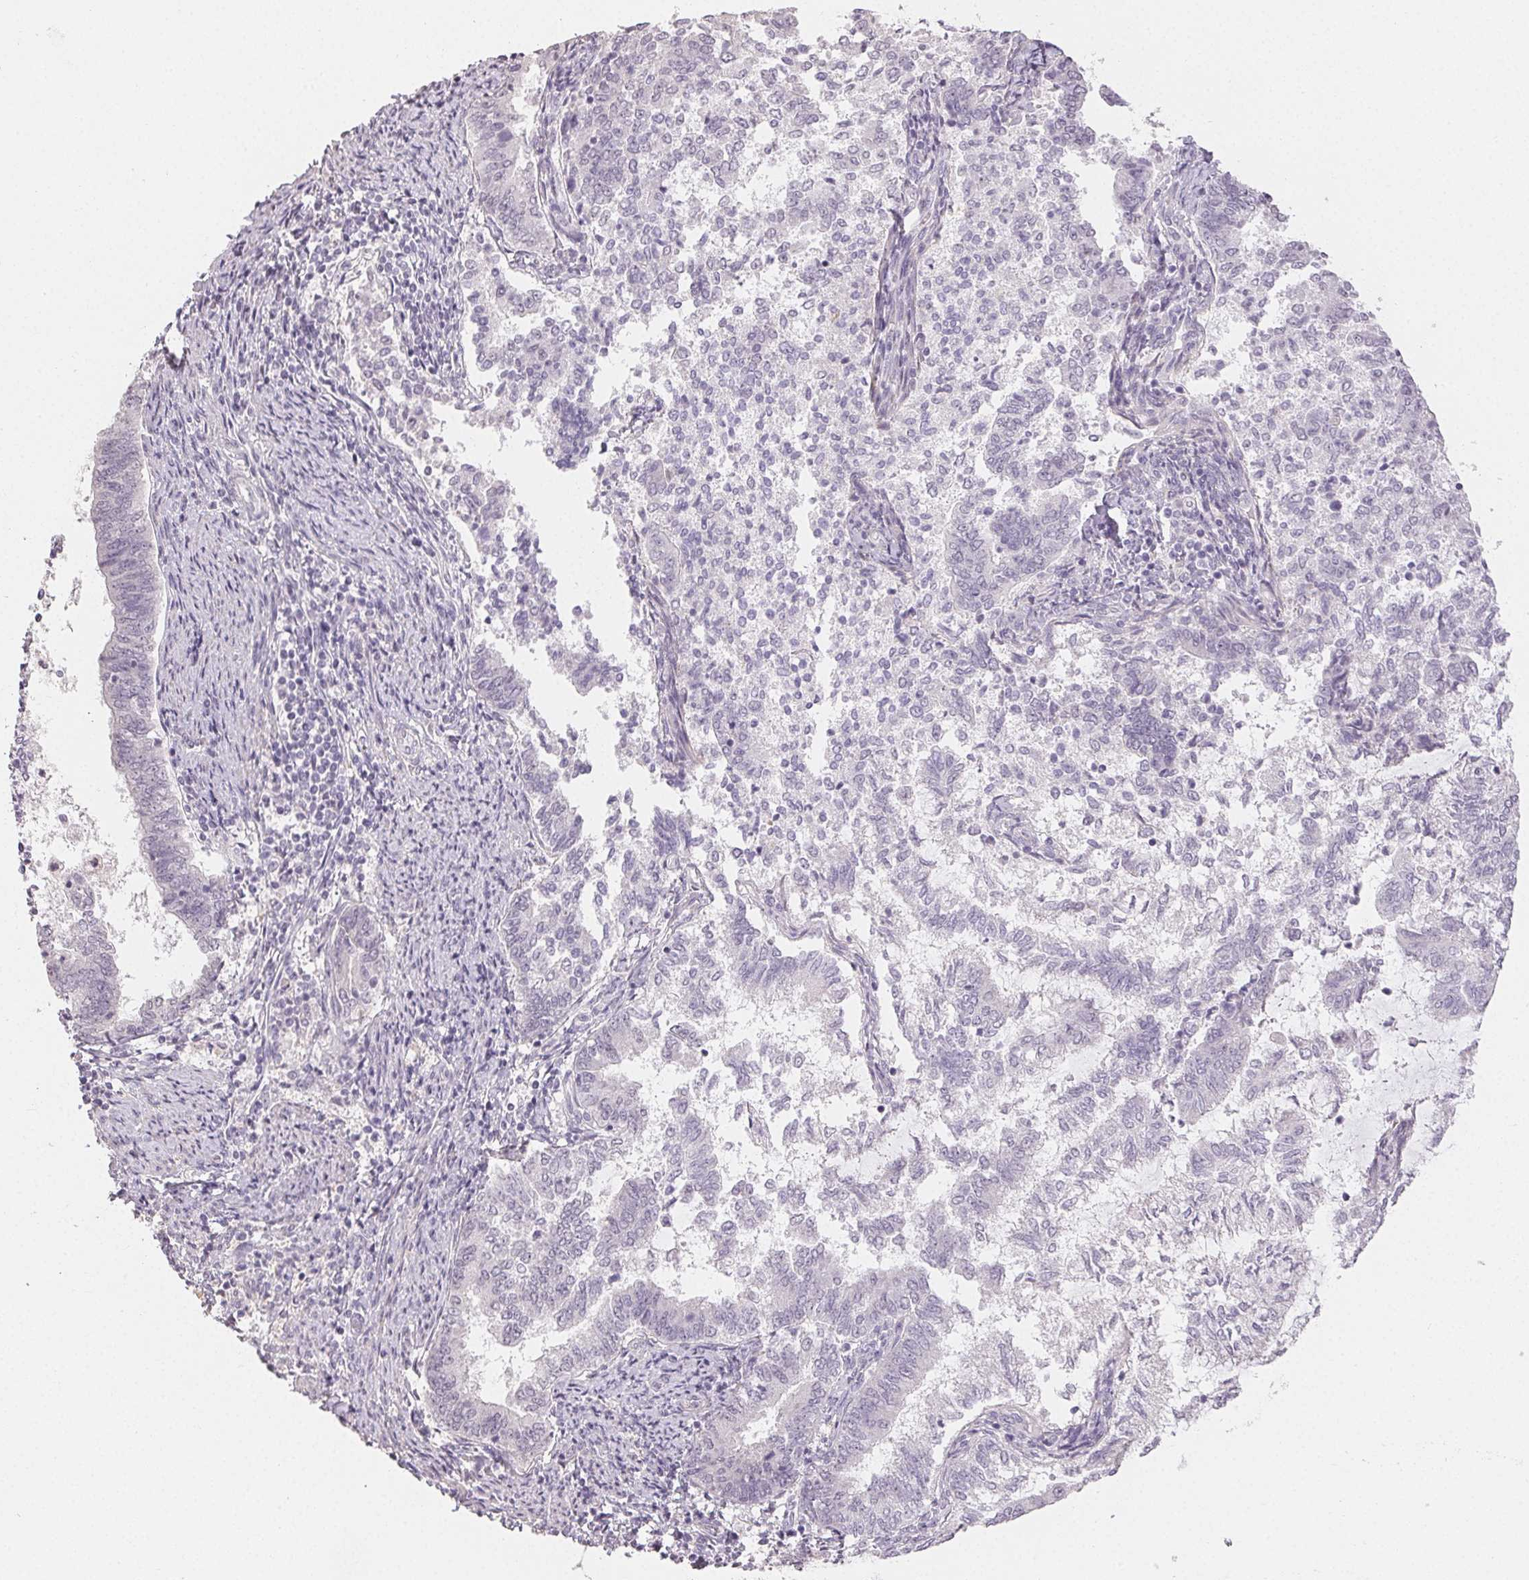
{"staining": {"intensity": "negative", "quantity": "none", "location": "none"}, "tissue": "endometrial cancer", "cell_type": "Tumor cells", "image_type": "cancer", "snomed": [{"axis": "morphology", "description": "Adenocarcinoma, NOS"}, {"axis": "topography", "description": "Endometrium"}], "caption": "High power microscopy micrograph of an immunohistochemistry micrograph of endometrial cancer, revealing no significant expression in tumor cells.", "gene": "TMEM174", "patient": {"sex": "female", "age": 65}}